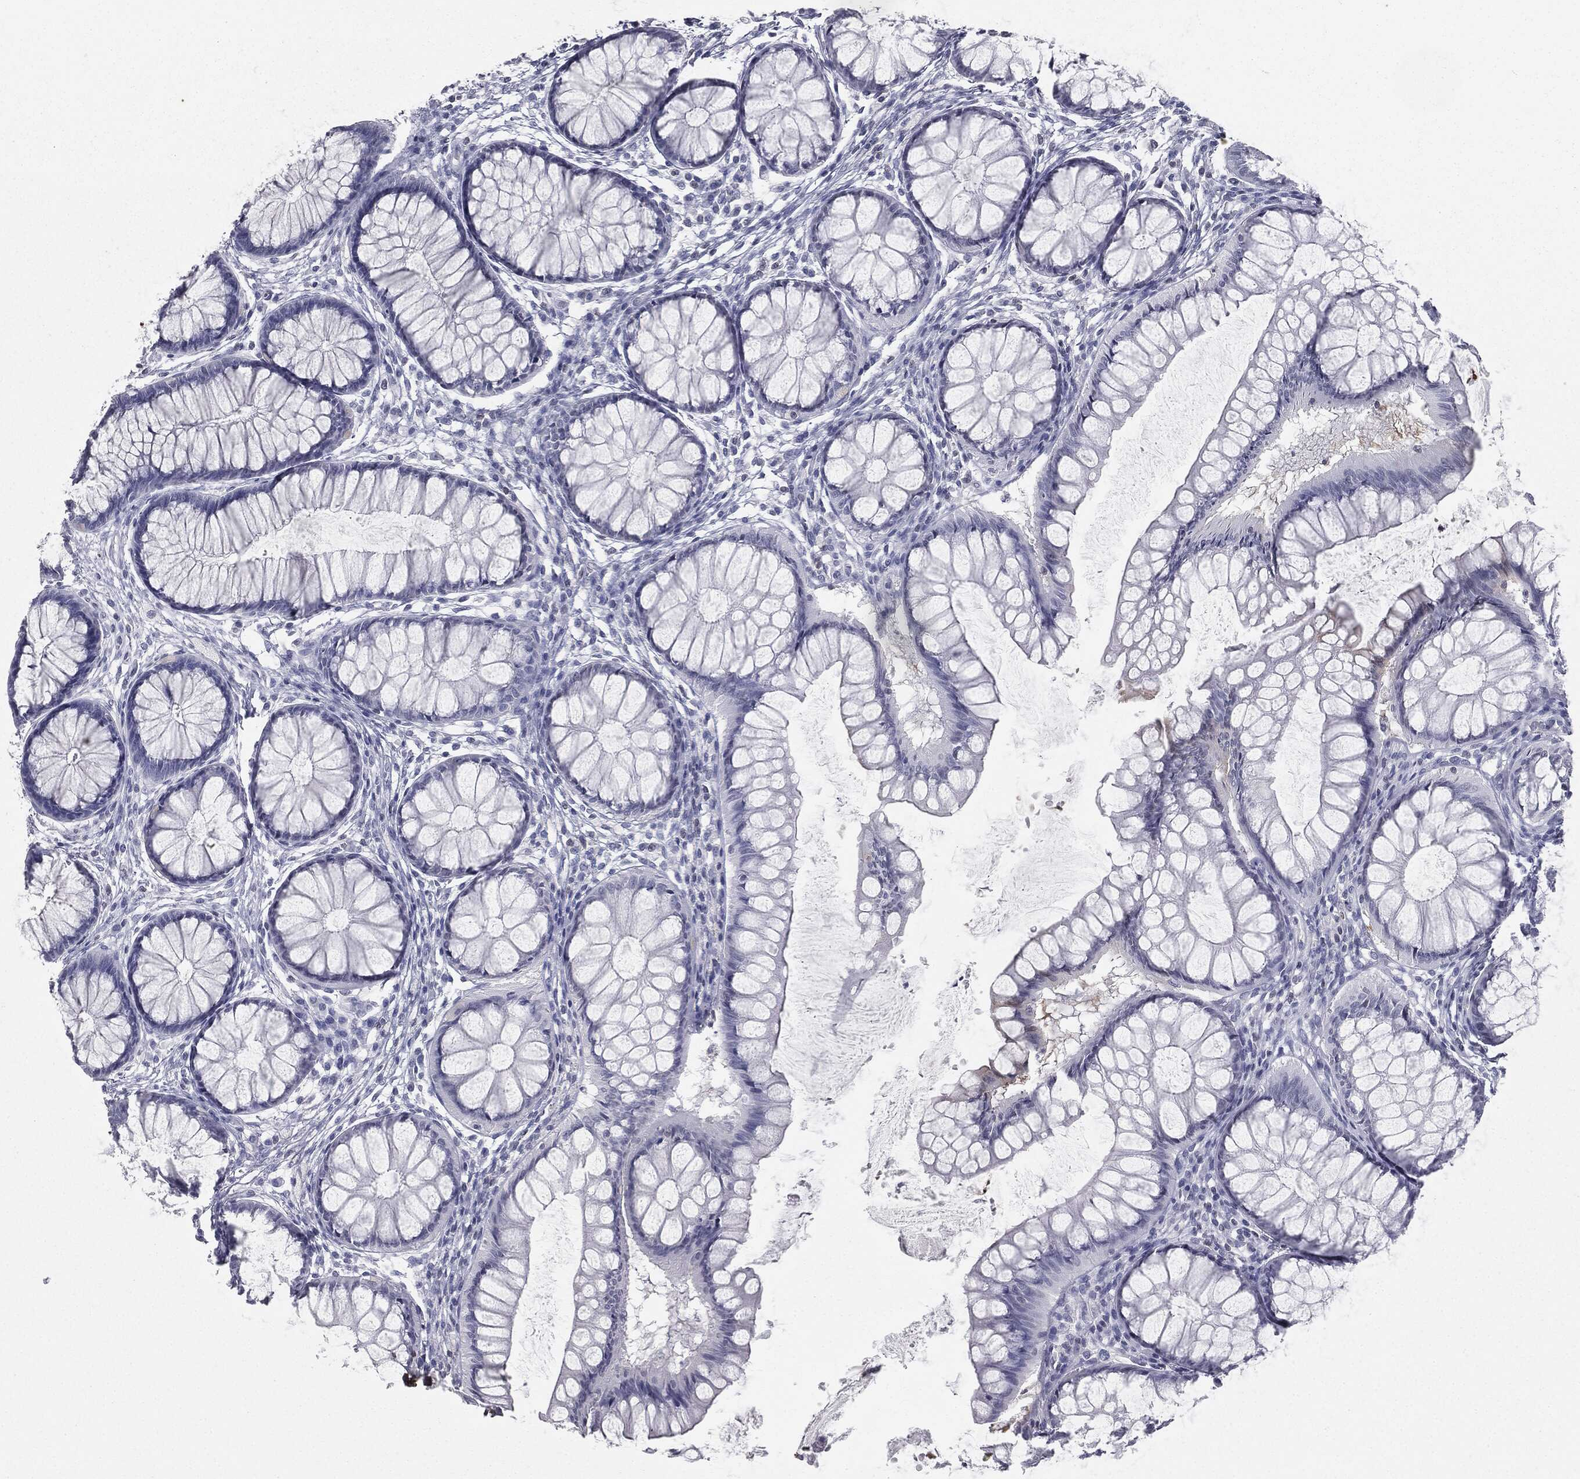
{"staining": {"intensity": "negative", "quantity": "none", "location": "none"}, "tissue": "colon", "cell_type": "Endothelial cells", "image_type": "normal", "snomed": [{"axis": "morphology", "description": "Normal tissue, NOS"}, {"axis": "topography", "description": "Colon"}], "caption": "Benign colon was stained to show a protein in brown. There is no significant staining in endothelial cells. (Stains: DAB (3,3'-diaminobenzidine) immunohistochemistry (IHC) with hematoxylin counter stain, Microscopy: brightfield microscopy at high magnification).", "gene": "ALDOB", "patient": {"sex": "female", "age": 65}}